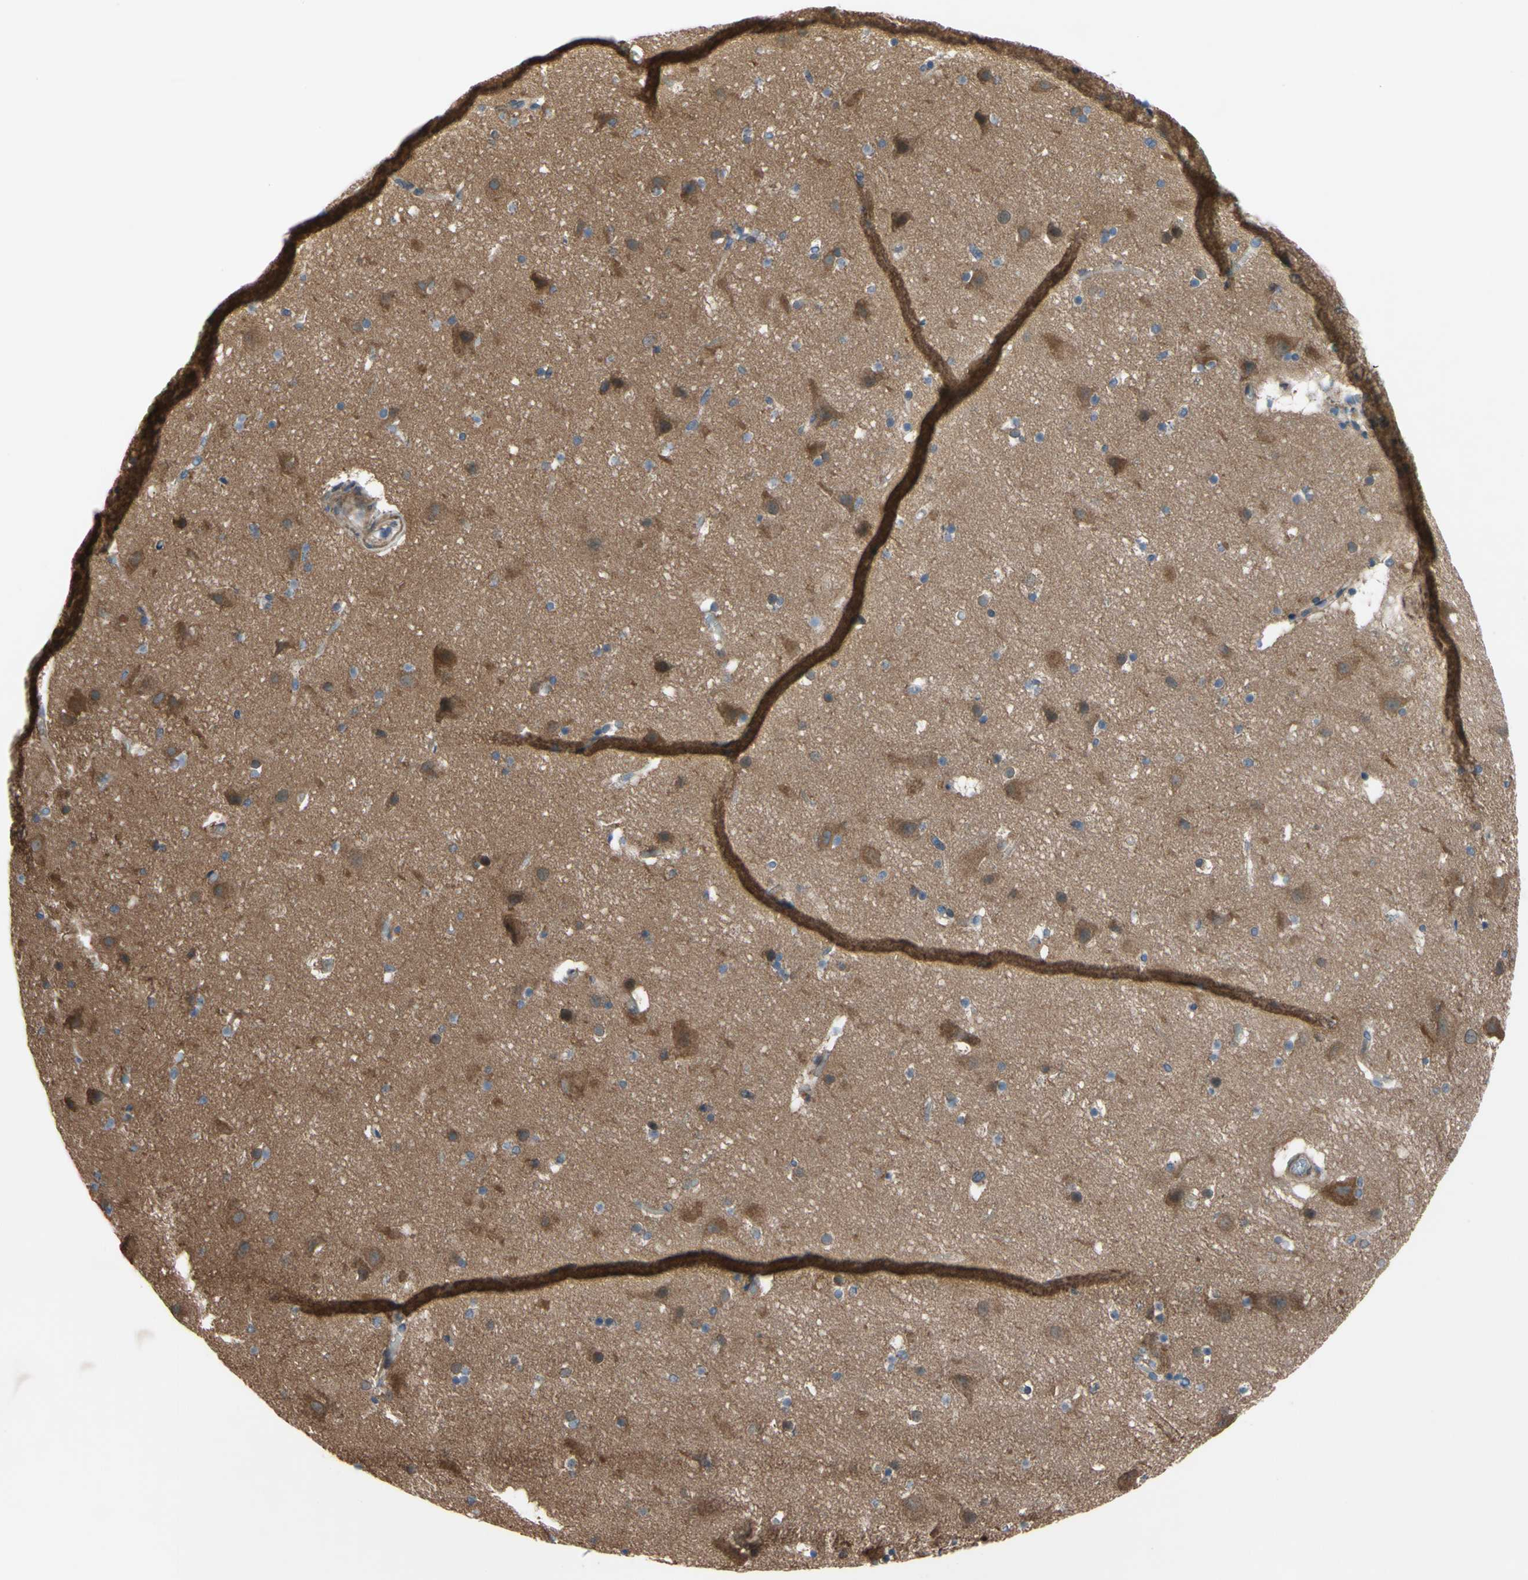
{"staining": {"intensity": "weak", "quantity": "25%-75%", "location": "cytoplasmic/membranous"}, "tissue": "cerebral cortex", "cell_type": "Endothelial cells", "image_type": "normal", "snomed": [{"axis": "morphology", "description": "Normal tissue, NOS"}, {"axis": "topography", "description": "Cerebral cortex"}], "caption": "About 25%-75% of endothelial cells in normal cerebral cortex display weak cytoplasmic/membranous protein expression as visualized by brown immunohistochemical staining.", "gene": "SVIL", "patient": {"sex": "male", "age": 45}}